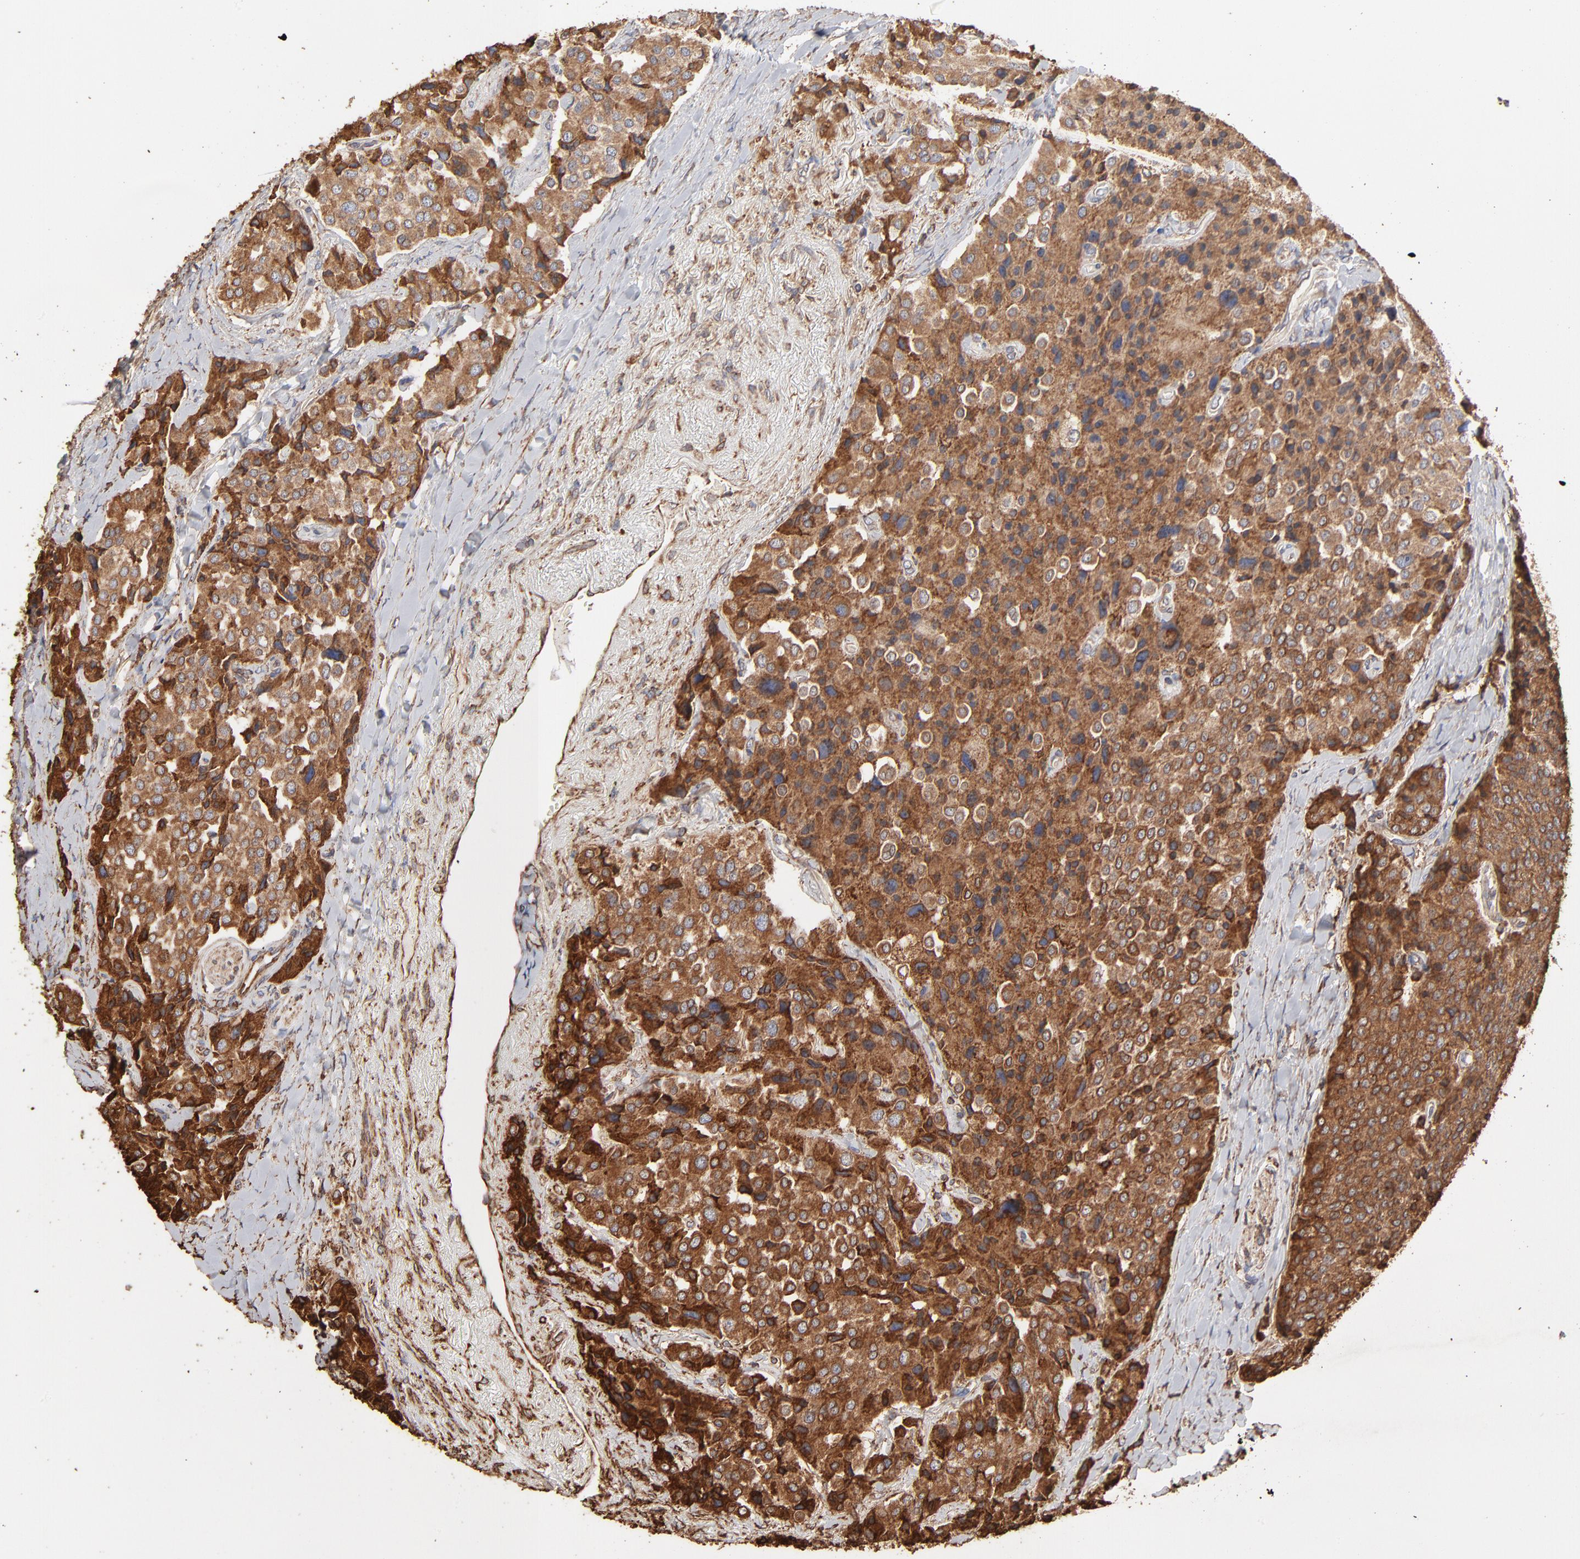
{"staining": {"intensity": "strong", "quantity": ">75%", "location": "cytoplasmic/membranous"}, "tissue": "carcinoid", "cell_type": "Tumor cells", "image_type": "cancer", "snomed": [{"axis": "morphology", "description": "Carcinoid, malignant, NOS"}, {"axis": "topography", "description": "Colon"}], "caption": "Immunohistochemistry staining of carcinoid (malignant), which reveals high levels of strong cytoplasmic/membranous expression in approximately >75% of tumor cells indicating strong cytoplasmic/membranous protein expression. The staining was performed using DAB (3,3'-diaminobenzidine) (brown) for protein detection and nuclei were counterstained in hematoxylin (blue).", "gene": "PDIA3", "patient": {"sex": "female", "age": 61}}